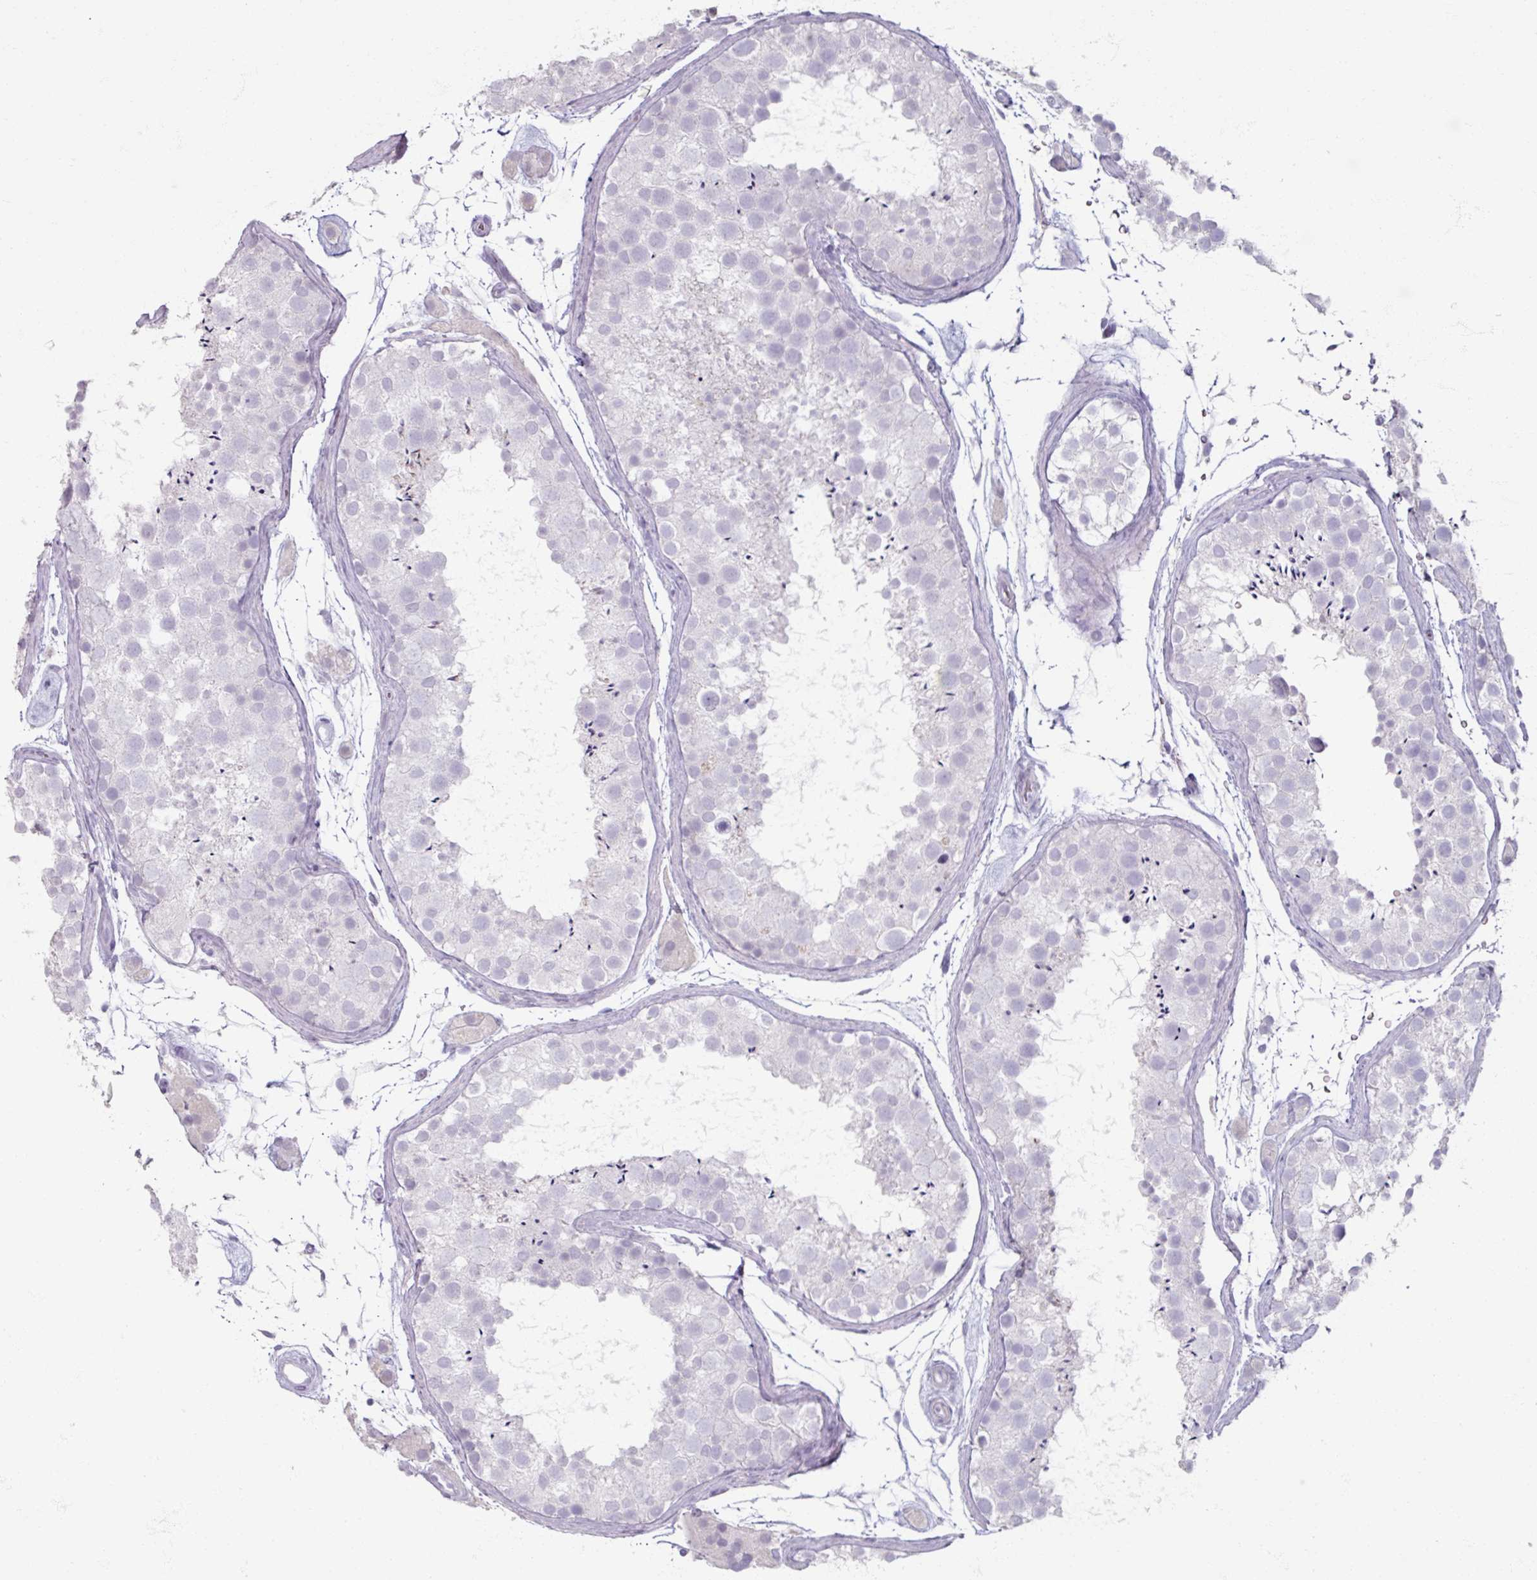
{"staining": {"intensity": "negative", "quantity": "none", "location": "none"}, "tissue": "testis", "cell_type": "Cells in seminiferous ducts", "image_type": "normal", "snomed": [{"axis": "morphology", "description": "Normal tissue, NOS"}, {"axis": "topography", "description": "Testis"}], "caption": "Immunohistochemistry (IHC) photomicrograph of benign human testis stained for a protein (brown), which shows no expression in cells in seminiferous ducts.", "gene": "TG", "patient": {"sex": "male", "age": 41}}